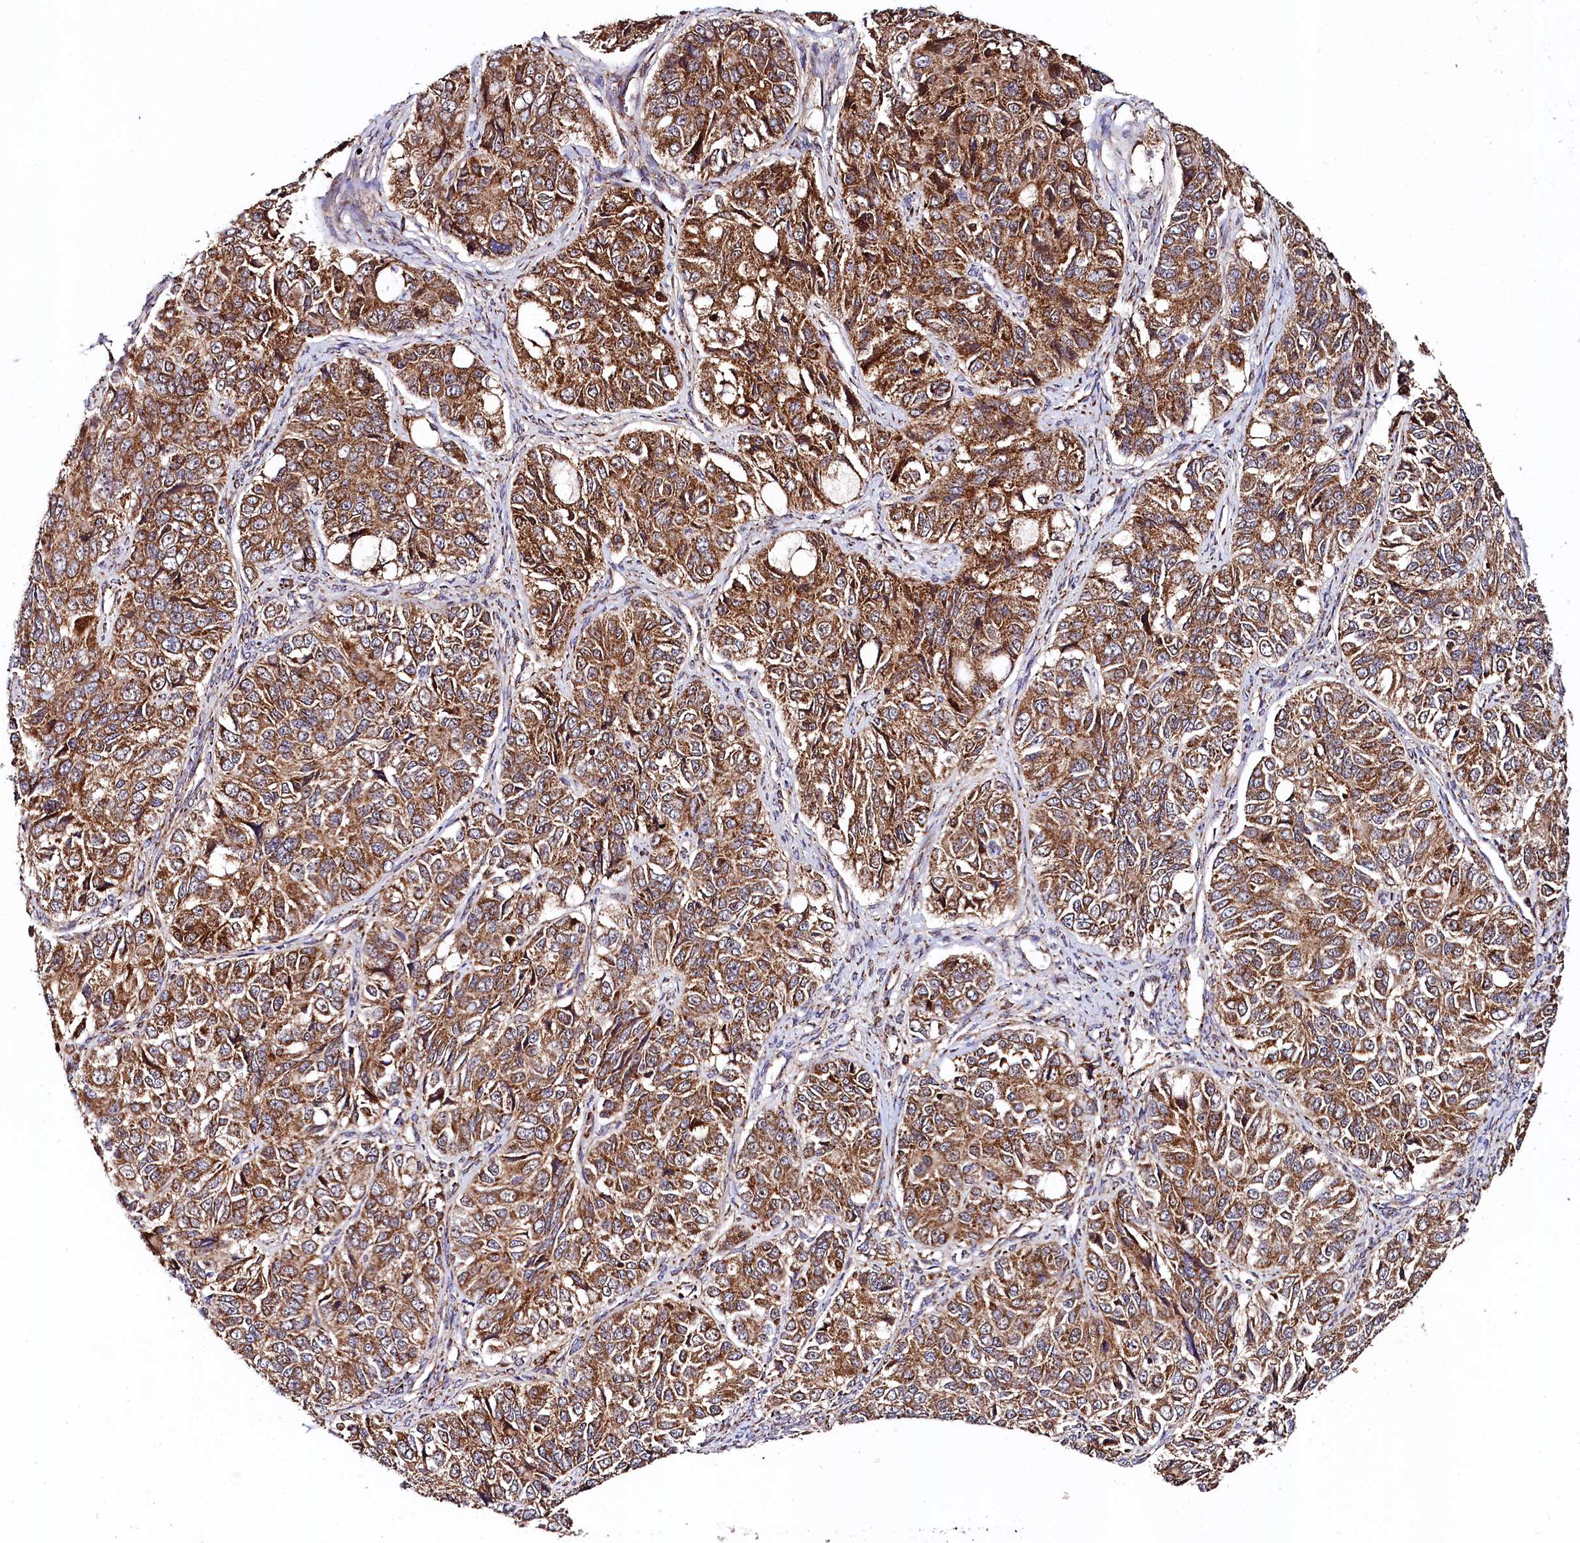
{"staining": {"intensity": "strong", "quantity": ">75%", "location": "cytoplasmic/membranous"}, "tissue": "ovarian cancer", "cell_type": "Tumor cells", "image_type": "cancer", "snomed": [{"axis": "morphology", "description": "Carcinoma, endometroid"}, {"axis": "topography", "description": "Ovary"}], "caption": "This micrograph demonstrates ovarian endometroid carcinoma stained with immunohistochemistry (IHC) to label a protein in brown. The cytoplasmic/membranous of tumor cells show strong positivity for the protein. Nuclei are counter-stained blue.", "gene": "CLYBL", "patient": {"sex": "female", "age": 51}}